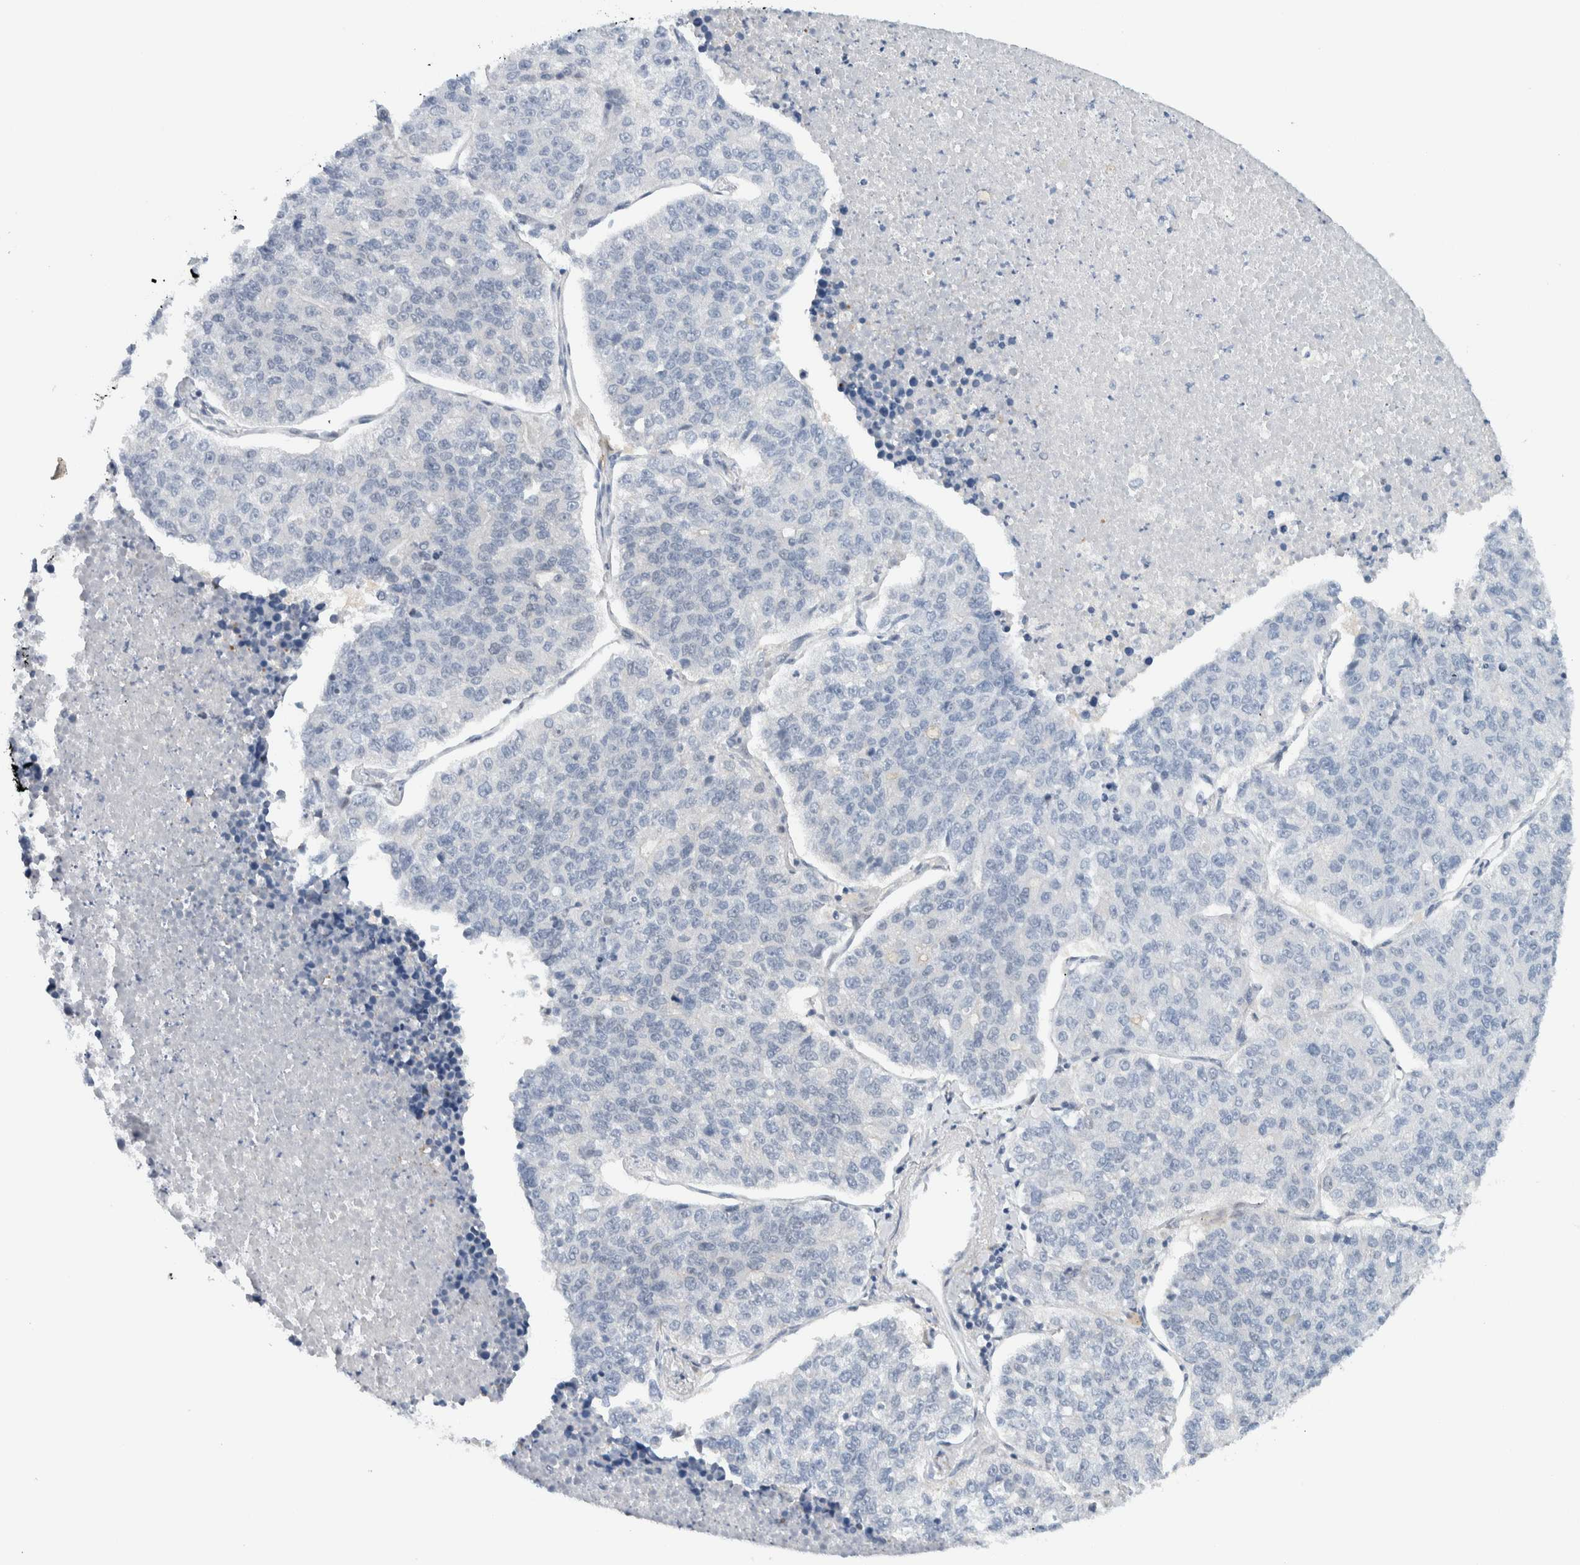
{"staining": {"intensity": "negative", "quantity": "none", "location": "none"}, "tissue": "lung cancer", "cell_type": "Tumor cells", "image_type": "cancer", "snomed": [{"axis": "morphology", "description": "Adenocarcinoma, NOS"}, {"axis": "topography", "description": "Lung"}], "caption": "Immunohistochemical staining of lung adenocarcinoma exhibits no significant staining in tumor cells.", "gene": "NCR3LG1", "patient": {"sex": "male", "age": 49}}